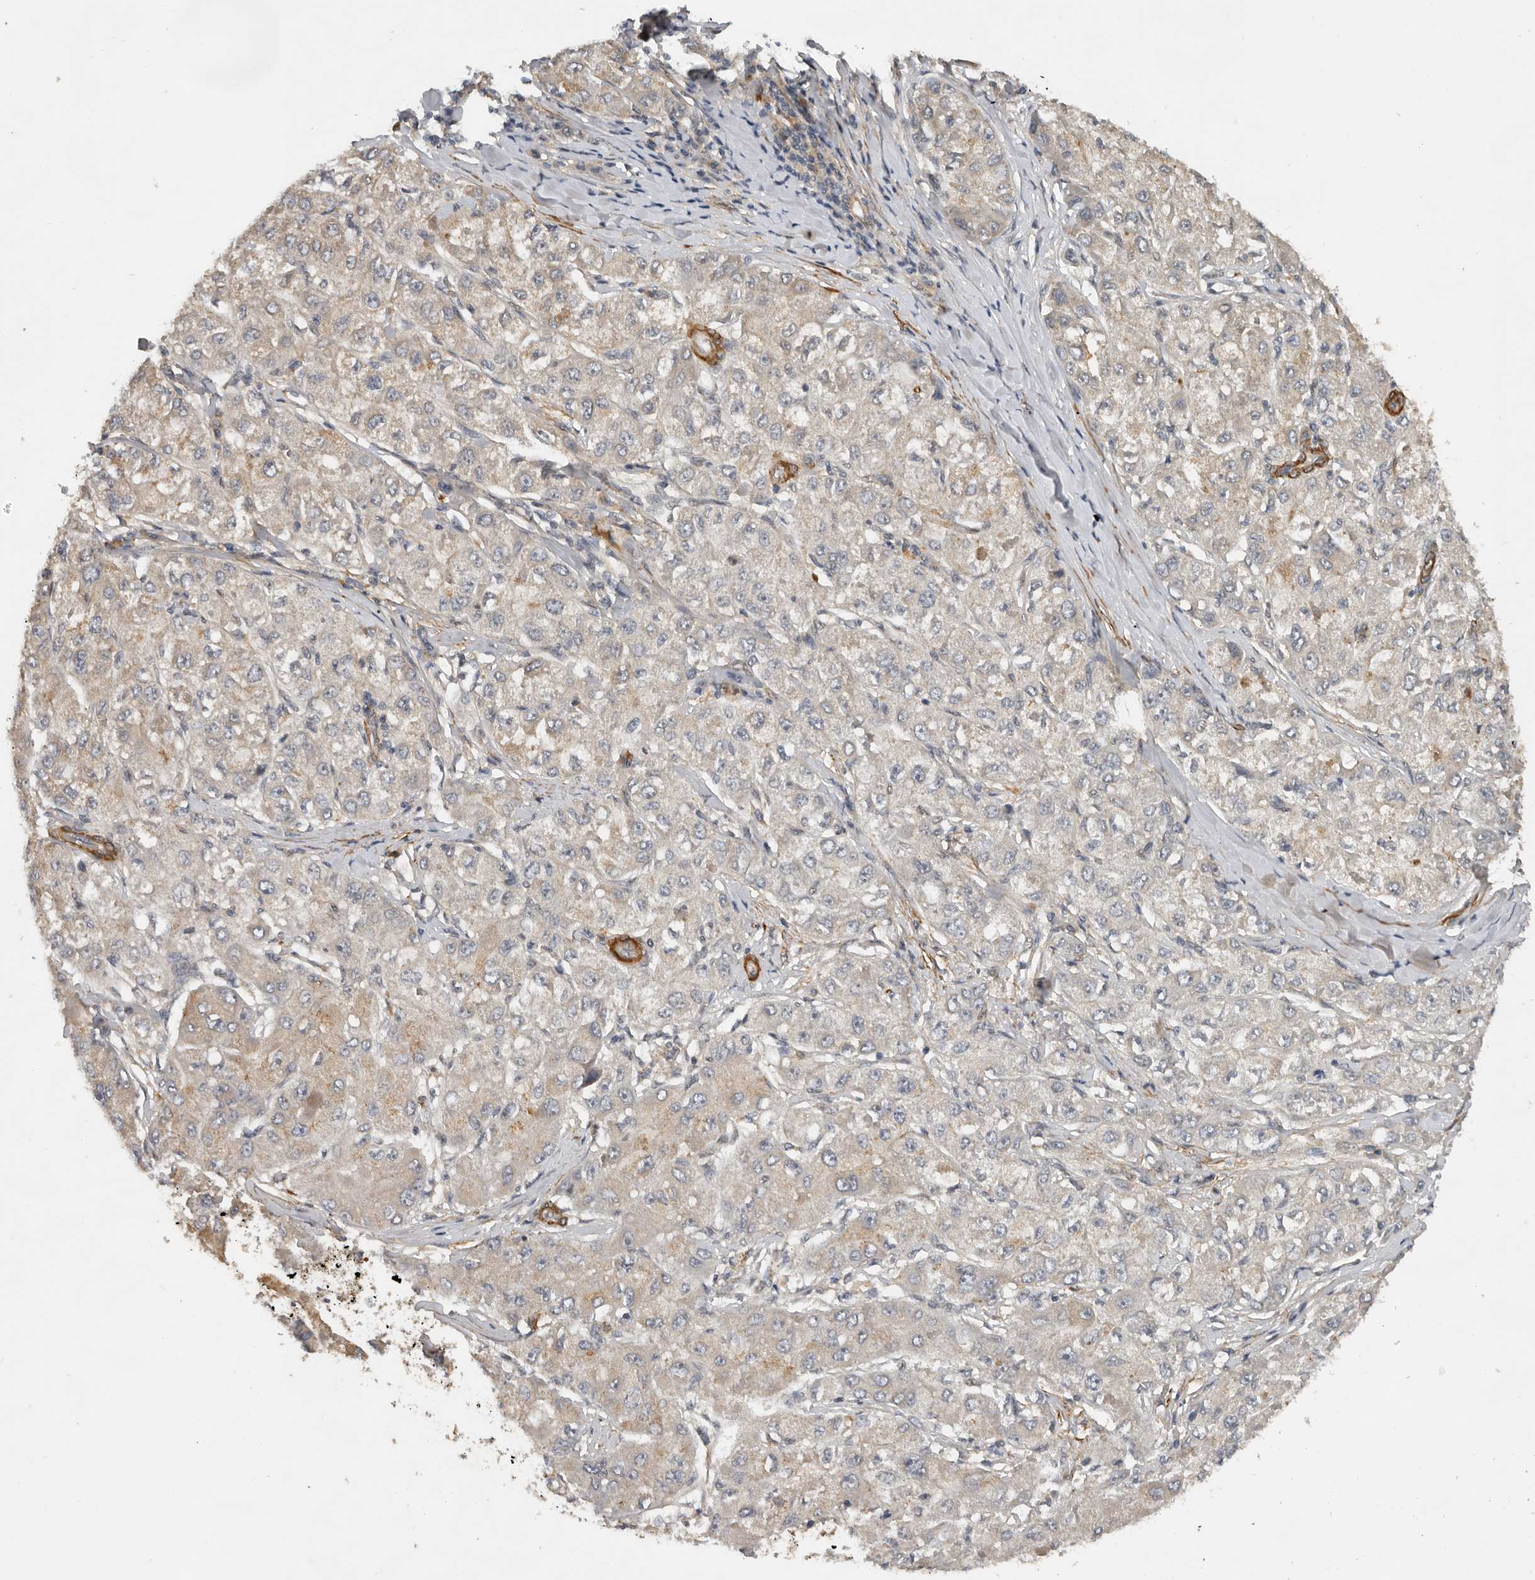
{"staining": {"intensity": "weak", "quantity": "<25%", "location": "cytoplasmic/membranous"}, "tissue": "liver cancer", "cell_type": "Tumor cells", "image_type": "cancer", "snomed": [{"axis": "morphology", "description": "Carcinoma, Hepatocellular, NOS"}, {"axis": "topography", "description": "Liver"}], "caption": "This is an IHC photomicrograph of liver cancer. There is no staining in tumor cells.", "gene": "RNF157", "patient": {"sex": "male", "age": 80}}